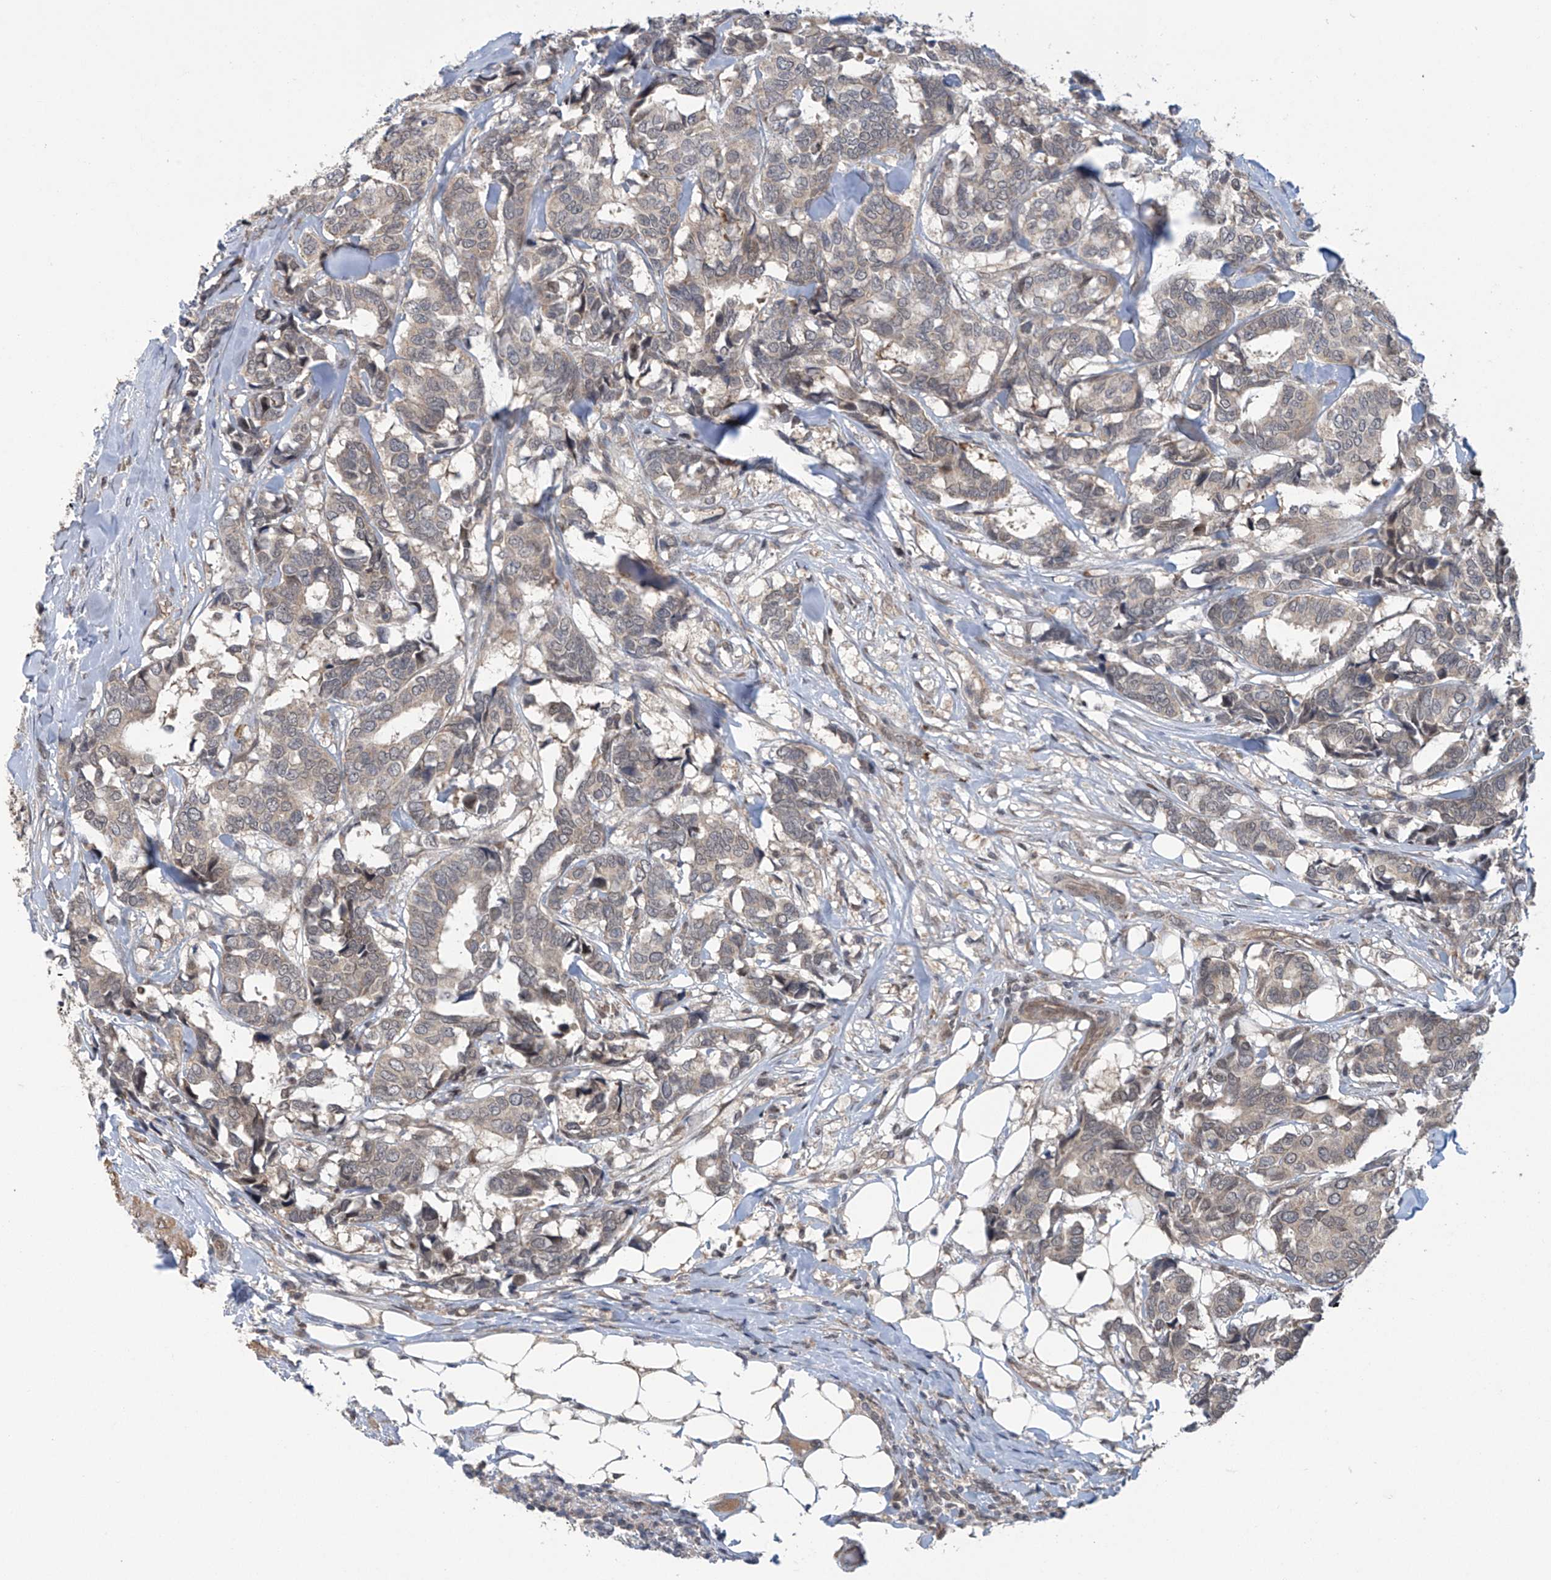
{"staining": {"intensity": "weak", "quantity": "<25%", "location": "cytoplasmic/membranous"}, "tissue": "breast cancer", "cell_type": "Tumor cells", "image_type": "cancer", "snomed": [{"axis": "morphology", "description": "Duct carcinoma"}, {"axis": "topography", "description": "Breast"}], "caption": "High magnification brightfield microscopy of breast cancer stained with DAB (3,3'-diaminobenzidine) (brown) and counterstained with hematoxylin (blue): tumor cells show no significant expression.", "gene": "ABHD13", "patient": {"sex": "female", "age": 87}}